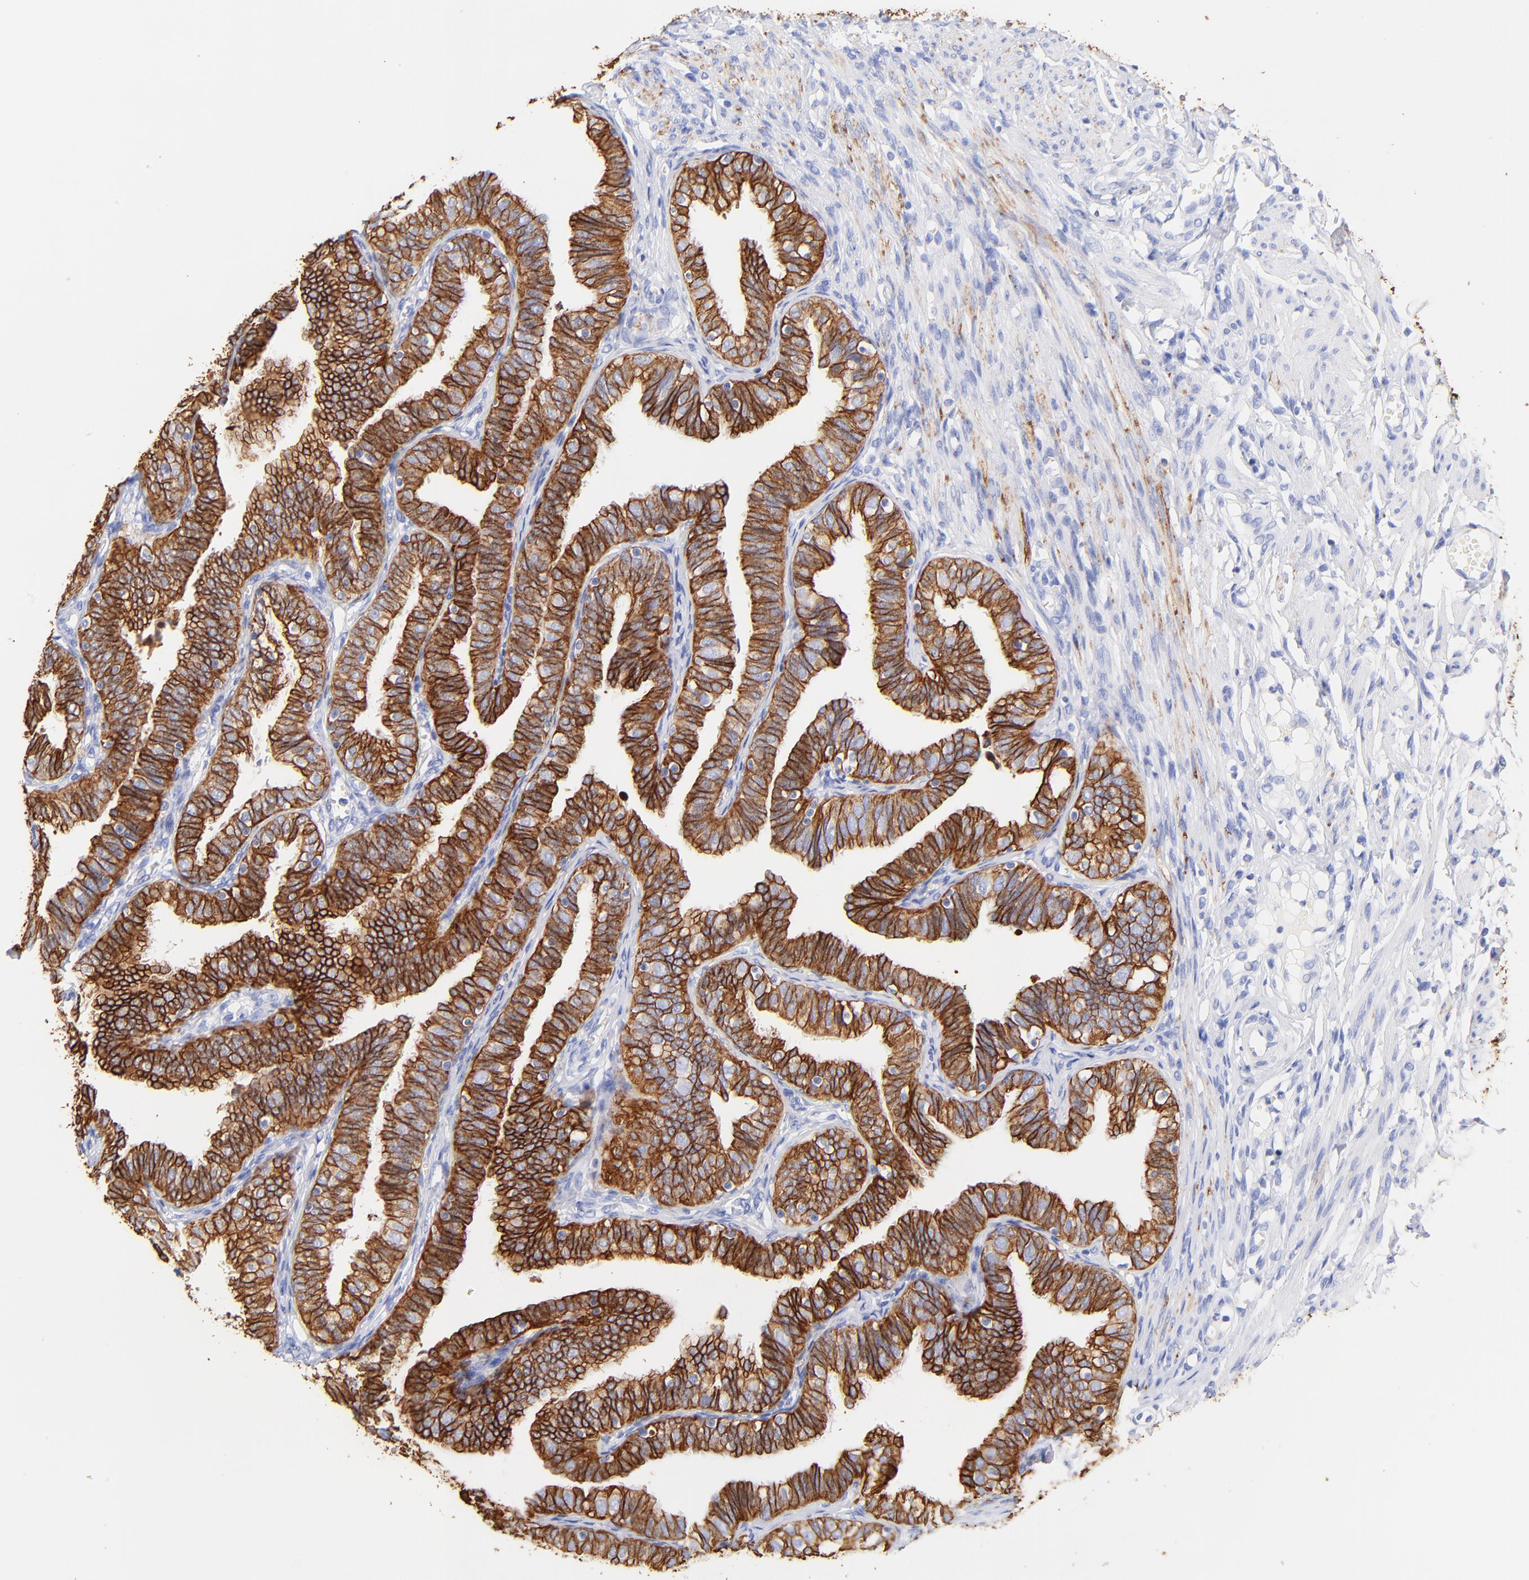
{"staining": {"intensity": "strong", "quantity": ">75%", "location": "cytoplasmic/membranous"}, "tissue": "fallopian tube", "cell_type": "Glandular cells", "image_type": "normal", "snomed": [{"axis": "morphology", "description": "Normal tissue, NOS"}, {"axis": "topography", "description": "Fallopian tube"}], "caption": "Strong cytoplasmic/membranous positivity for a protein is seen in about >75% of glandular cells of benign fallopian tube using IHC.", "gene": "KRT19", "patient": {"sex": "female", "age": 46}}